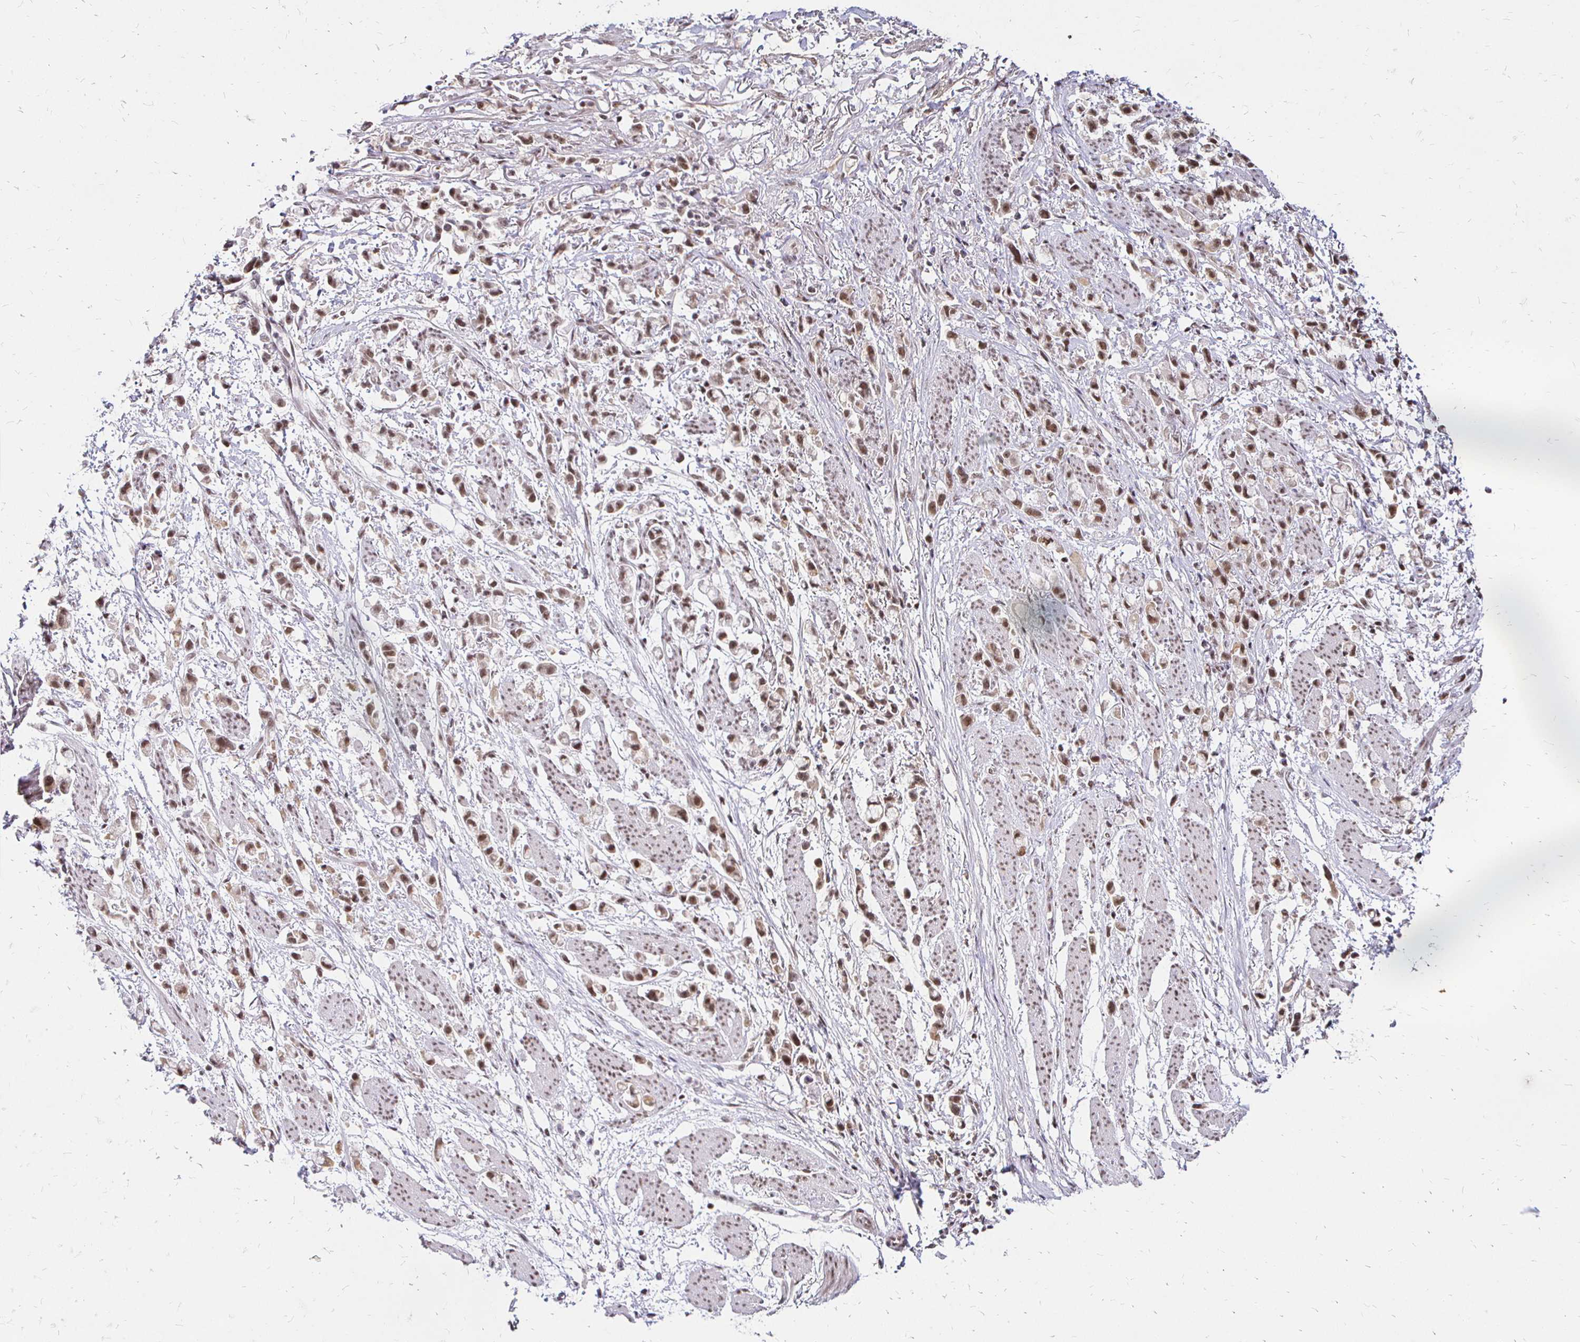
{"staining": {"intensity": "weak", "quantity": ">75%", "location": "nuclear"}, "tissue": "stomach cancer", "cell_type": "Tumor cells", "image_type": "cancer", "snomed": [{"axis": "morphology", "description": "Adenocarcinoma, NOS"}, {"axis": "topography", "description": "Stomach"}], "caption": "A low amount of weak nuclear expression is present in approximately >75% of tumor cells in adenocarcinoma (stomach) tissue. (brown staining indicates protein expression, while blue staining denotes nuclei).", "gene": "SIN3A", "patient": {"sex": "female", "age": 81}}